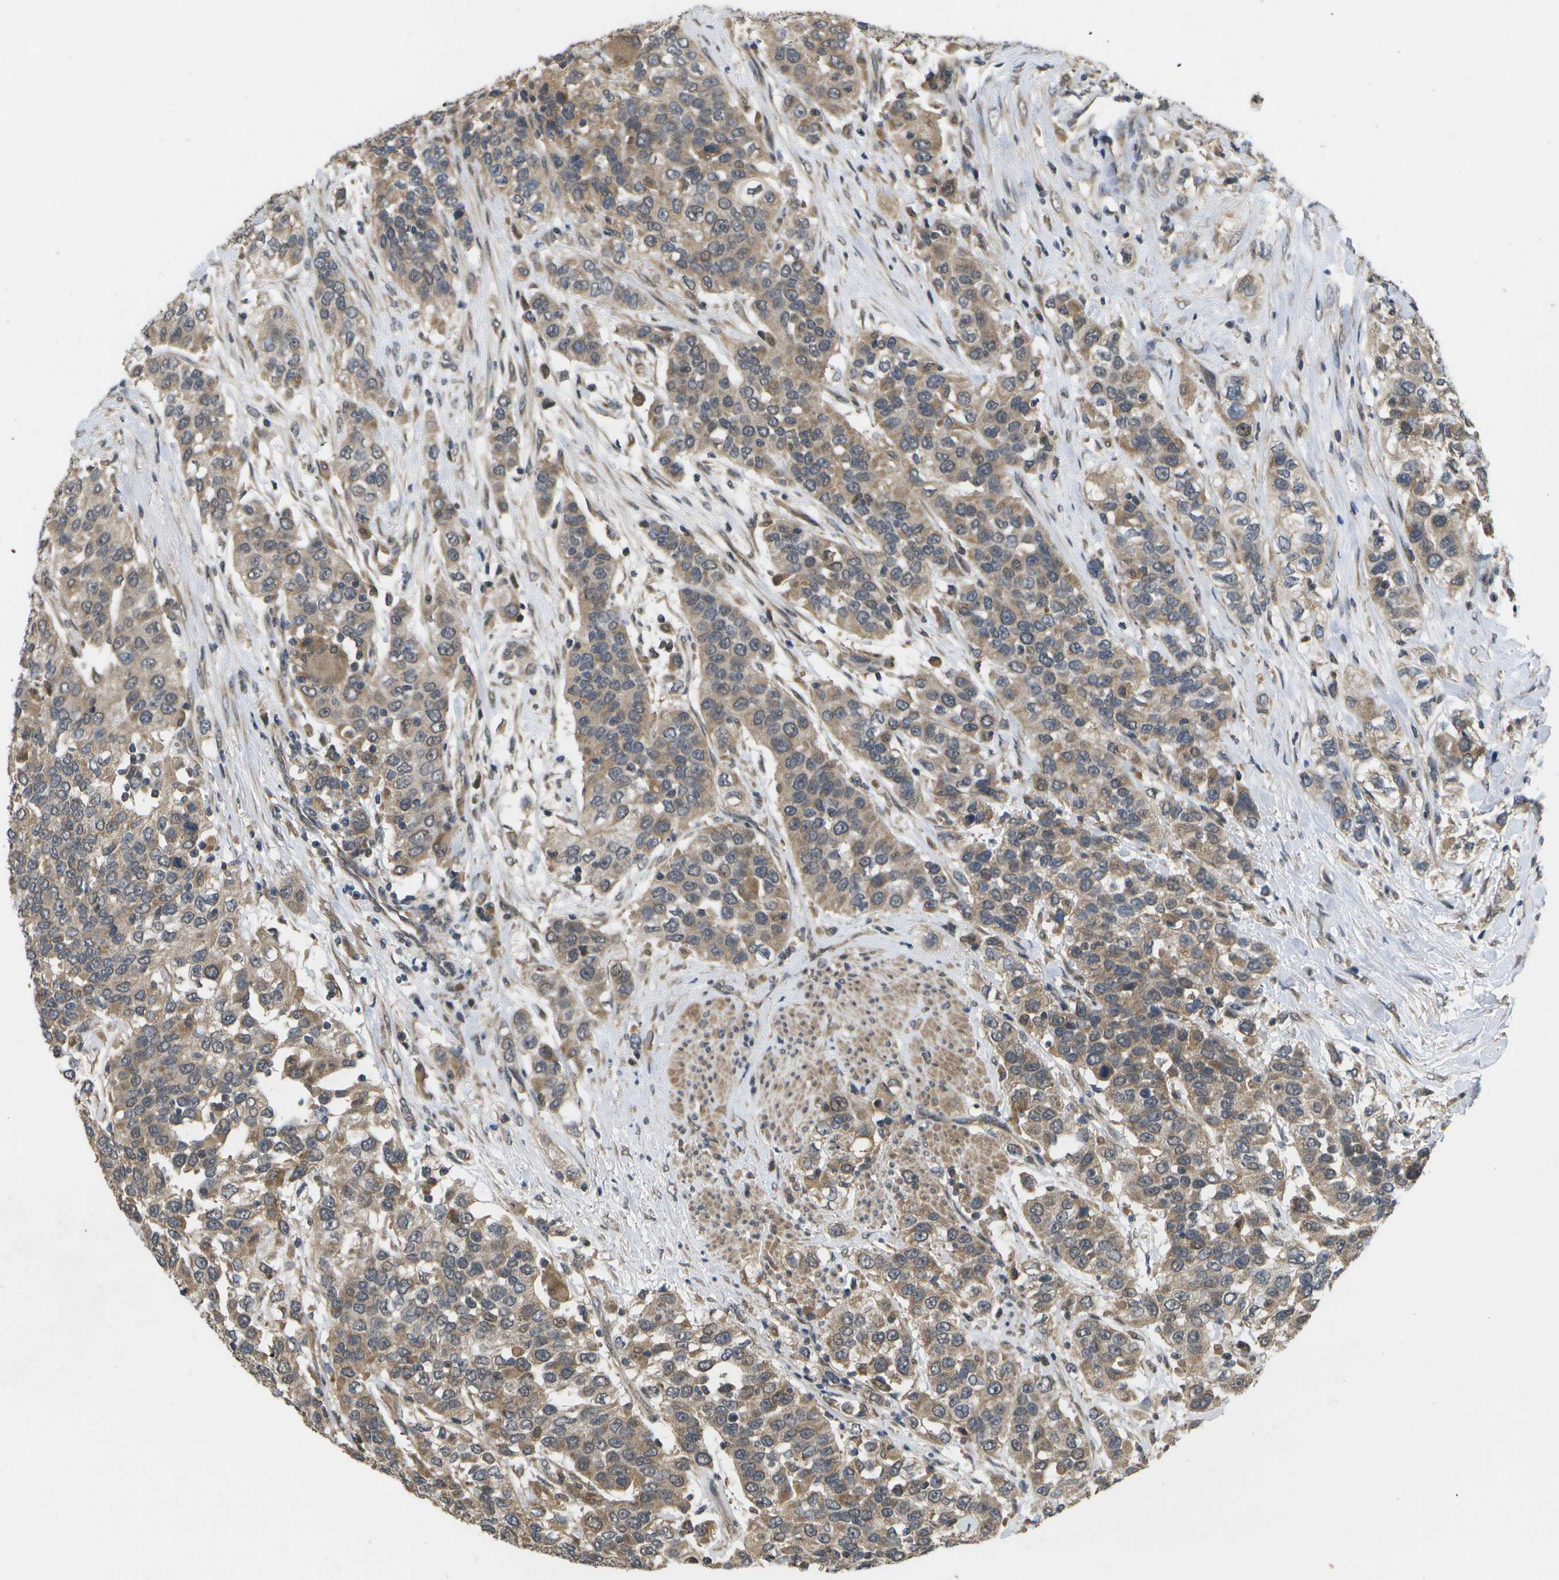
{"staining": {"intensity": "moderate", "quantity": ">75%", "location": "cytoplasmic/membranous"}, "tissue": "urothelial cancer", "cell_type": "Tumor cells", "image_type": "cancer", "snomed": [{"axis": "morphology", "description": "Urothelial carcinoma, High grade"}, {"axis": "topography", "description": "Urinary bladder"}], "caption": "Protein analysis of urothelial cancer tissue displays moderate cytoplasmic/membranous expression in approximately >75% of tumor cells.", "gene": "ALAS1", "patient": {"sex": "female", "age": 80}}